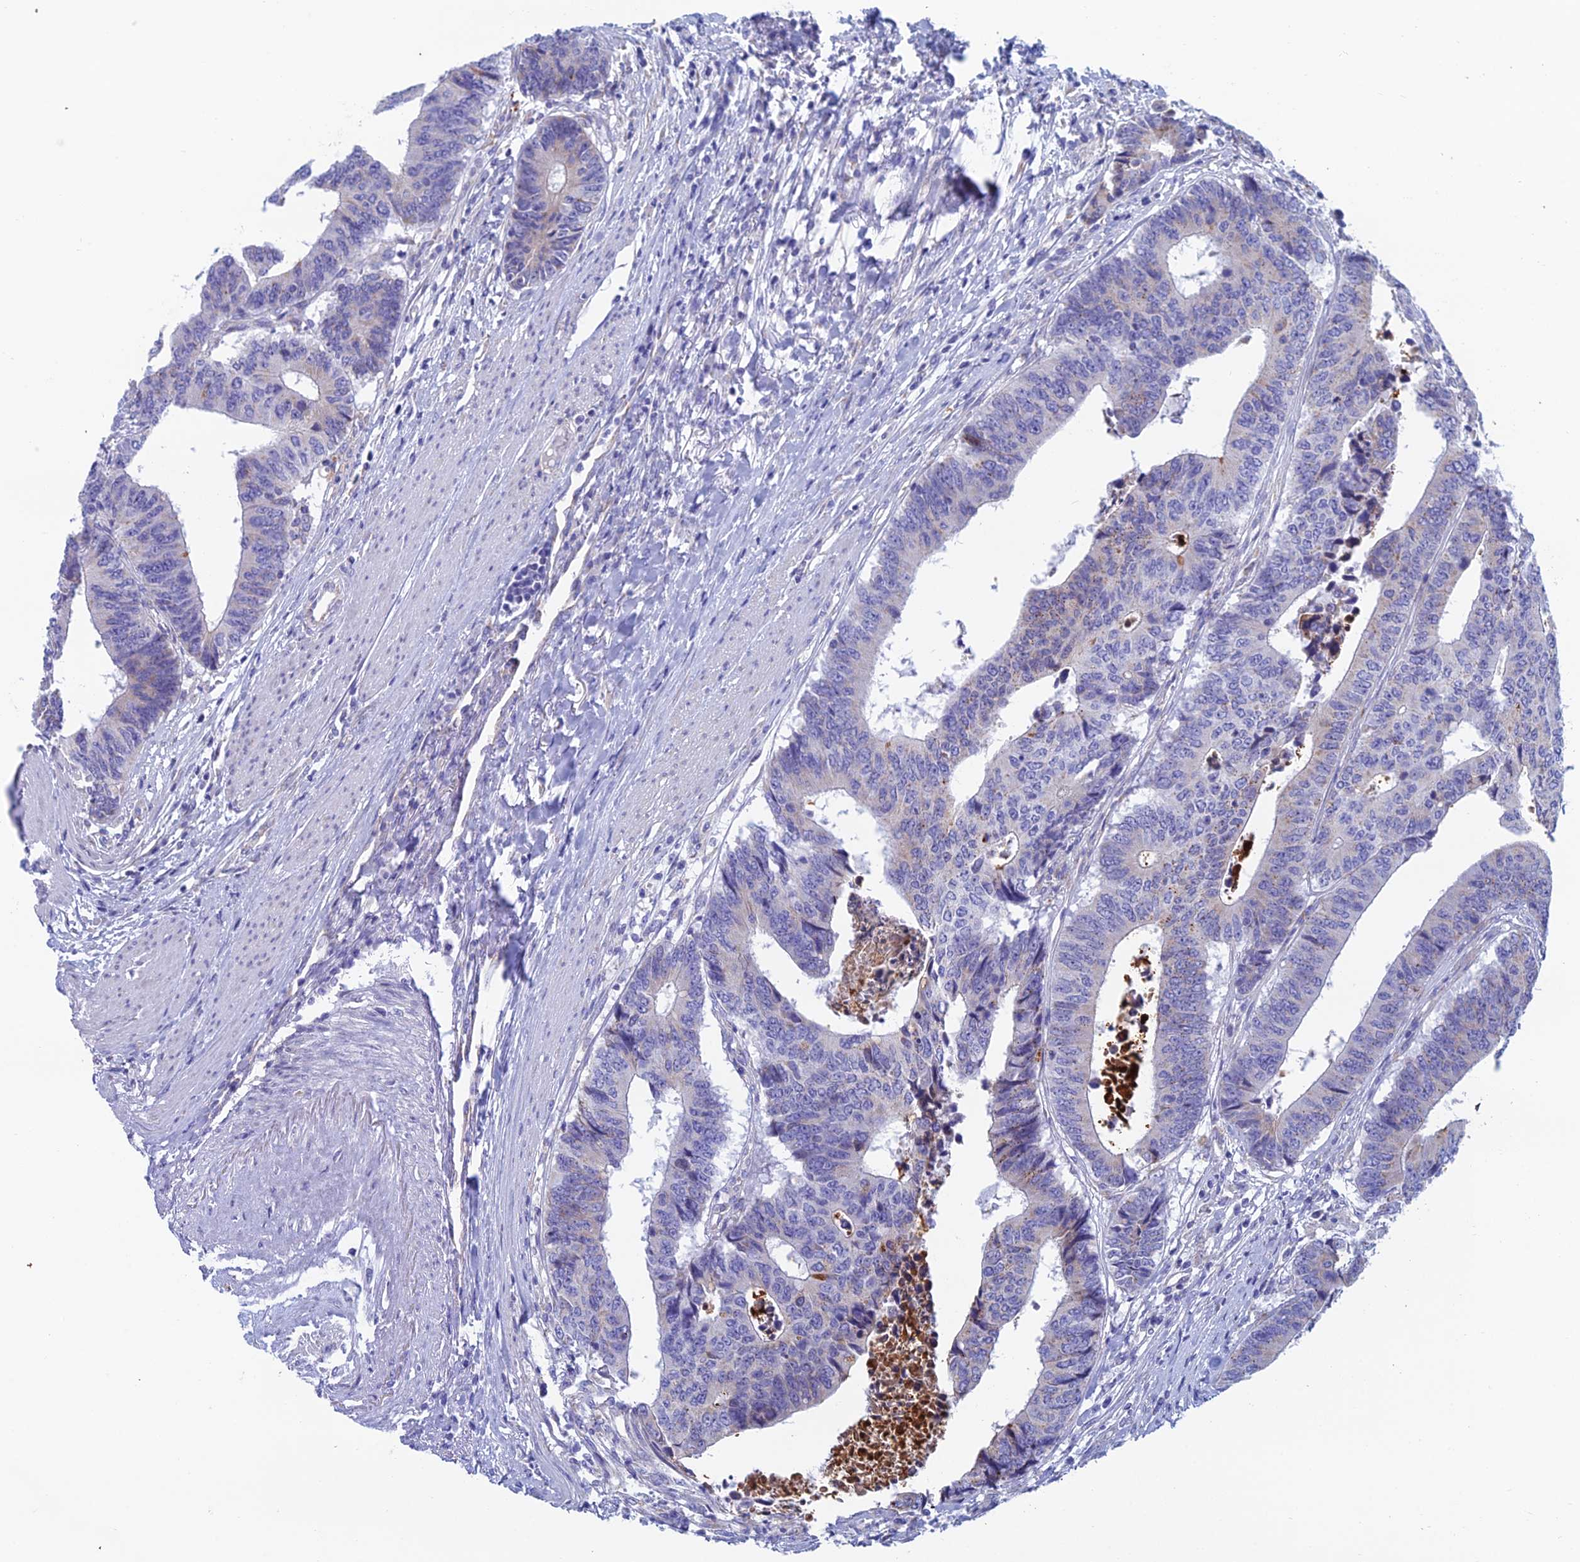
{"staining": {"intensity": "moderate", "quantity": "<25%", "location": "cytoplasmic/membranous"}, "tissue": "colorectal cancer", "cell_type": "Tumor cells", "image_type": "cancer", "snomed": [{"axis": "morphology", "description": "Adenocarcinoma, NOS"}, {"axis": "topography", "description": "Rectum"}], "caption": "Protein analysis of colorectal cancer (adenocarcinoma) tissue displays moderate cytoplasmic/membranous expression in about <25% of tumor cells. (Brightfield microscopy of DAB IHC at high magnification).", "gene": "CFAP210", "patient": {"sex": "male", "age": 84}}